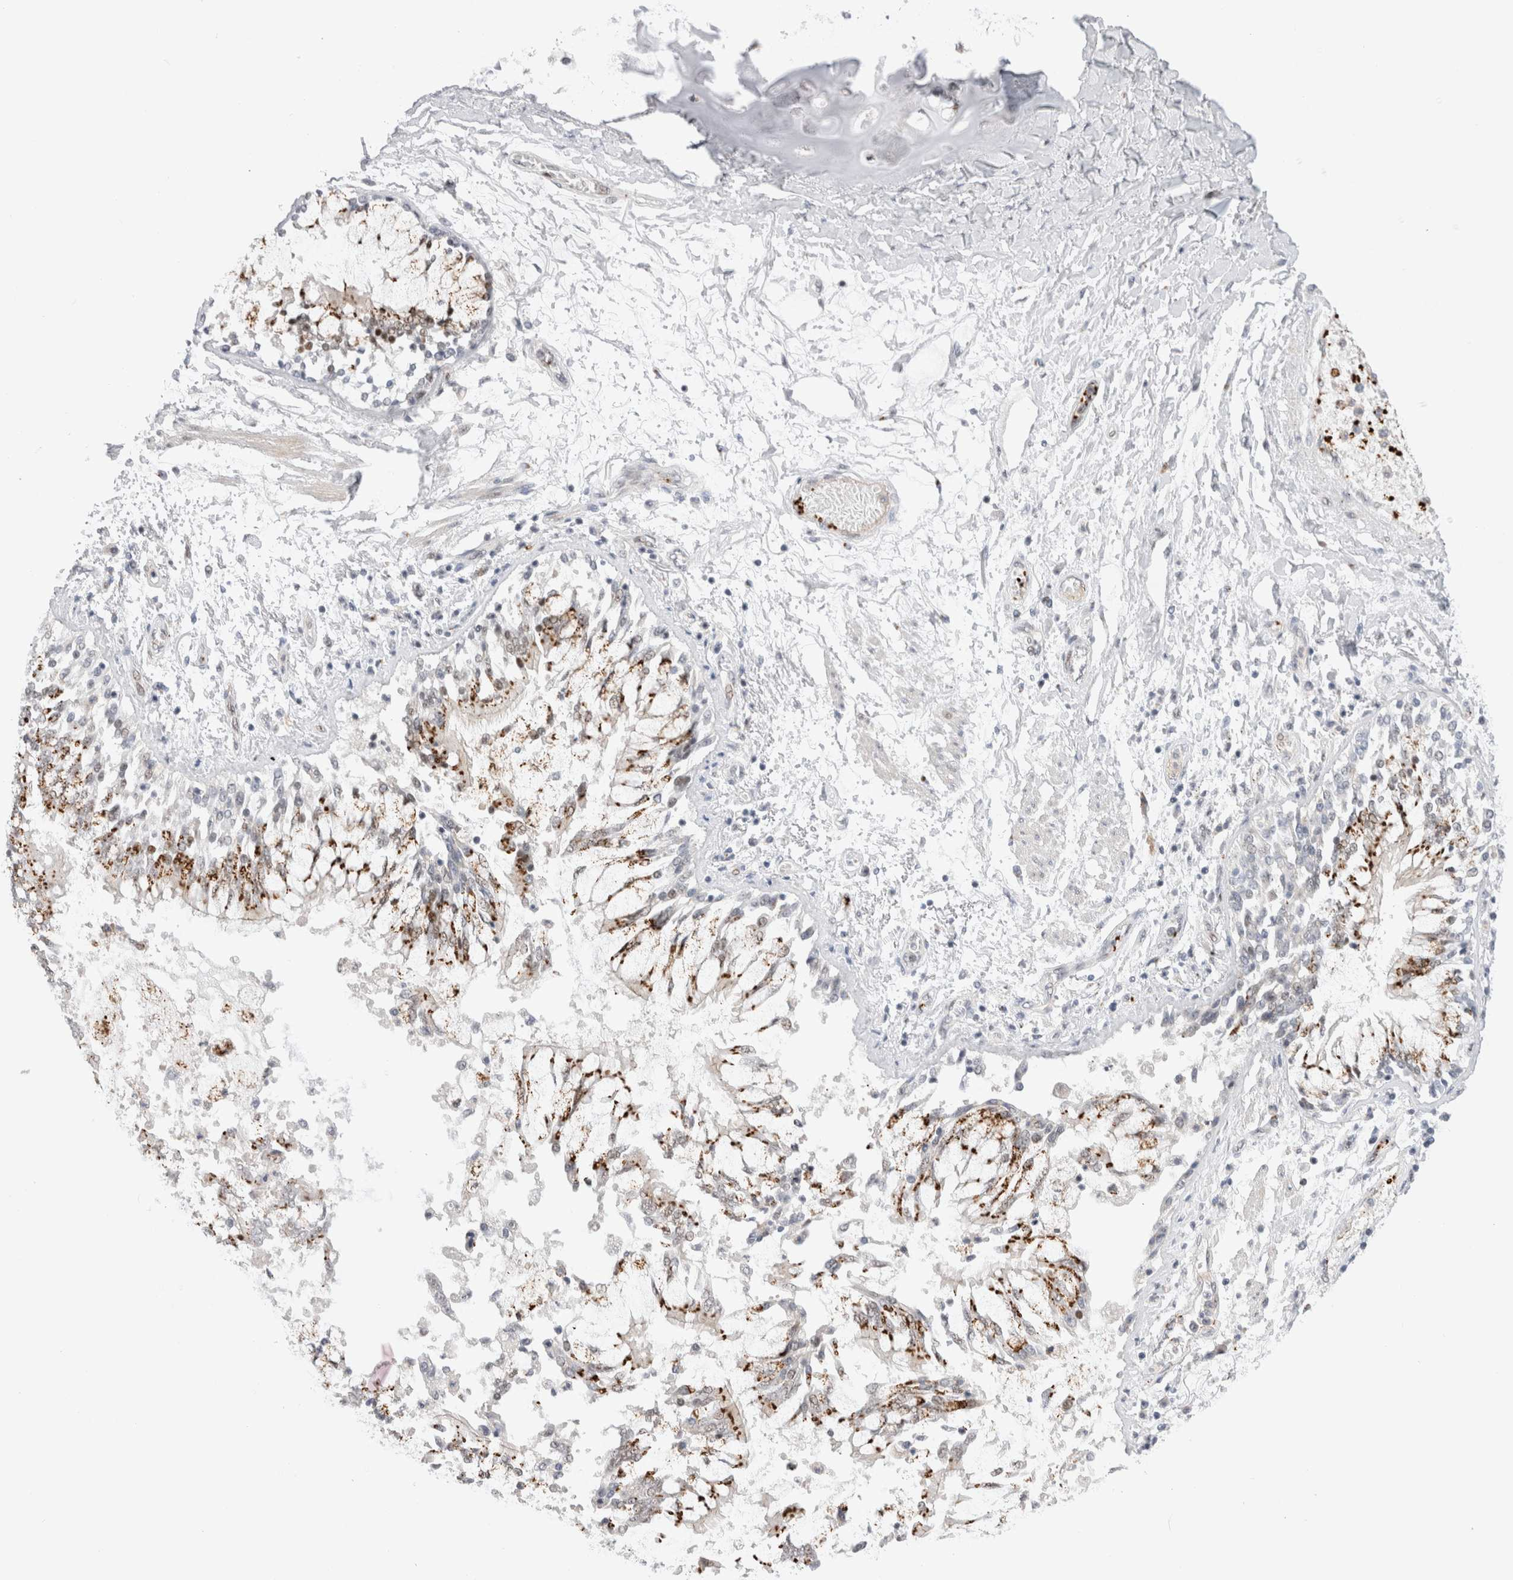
{"staining": {"intensity": "strong", "quantity": ">75%", "location": "cytoplasmic/membranous"}, "tissue": "lung cancer", "cell_type": "Tumor cells", "image_type": "cancer", "snomed": [{"axis": "morphology", "description": "Normal tissue, NOS"}, {"axis": "morphology", "description": "Squamous cell carcinoma, NOS"}, {"axis": "topography", "description": "Lymph node"}, {"axis": "topography", "description": "Cartilage tissue"}, {"axis": "topography", "description": "Bronchus"}, {"axis": "topography", "description": "Lung"}, {"axis": "topography", "description": "Peripheral nerve tissue"}], "caption": "This is a micrograph of immunohistochemistry (IHC) staining of lung cancer, which shows strong expression in the cytoplasmic/membranous of tumor cells.", "gene": "VPS28", "patient": {"sex": "female", "age": 49}}